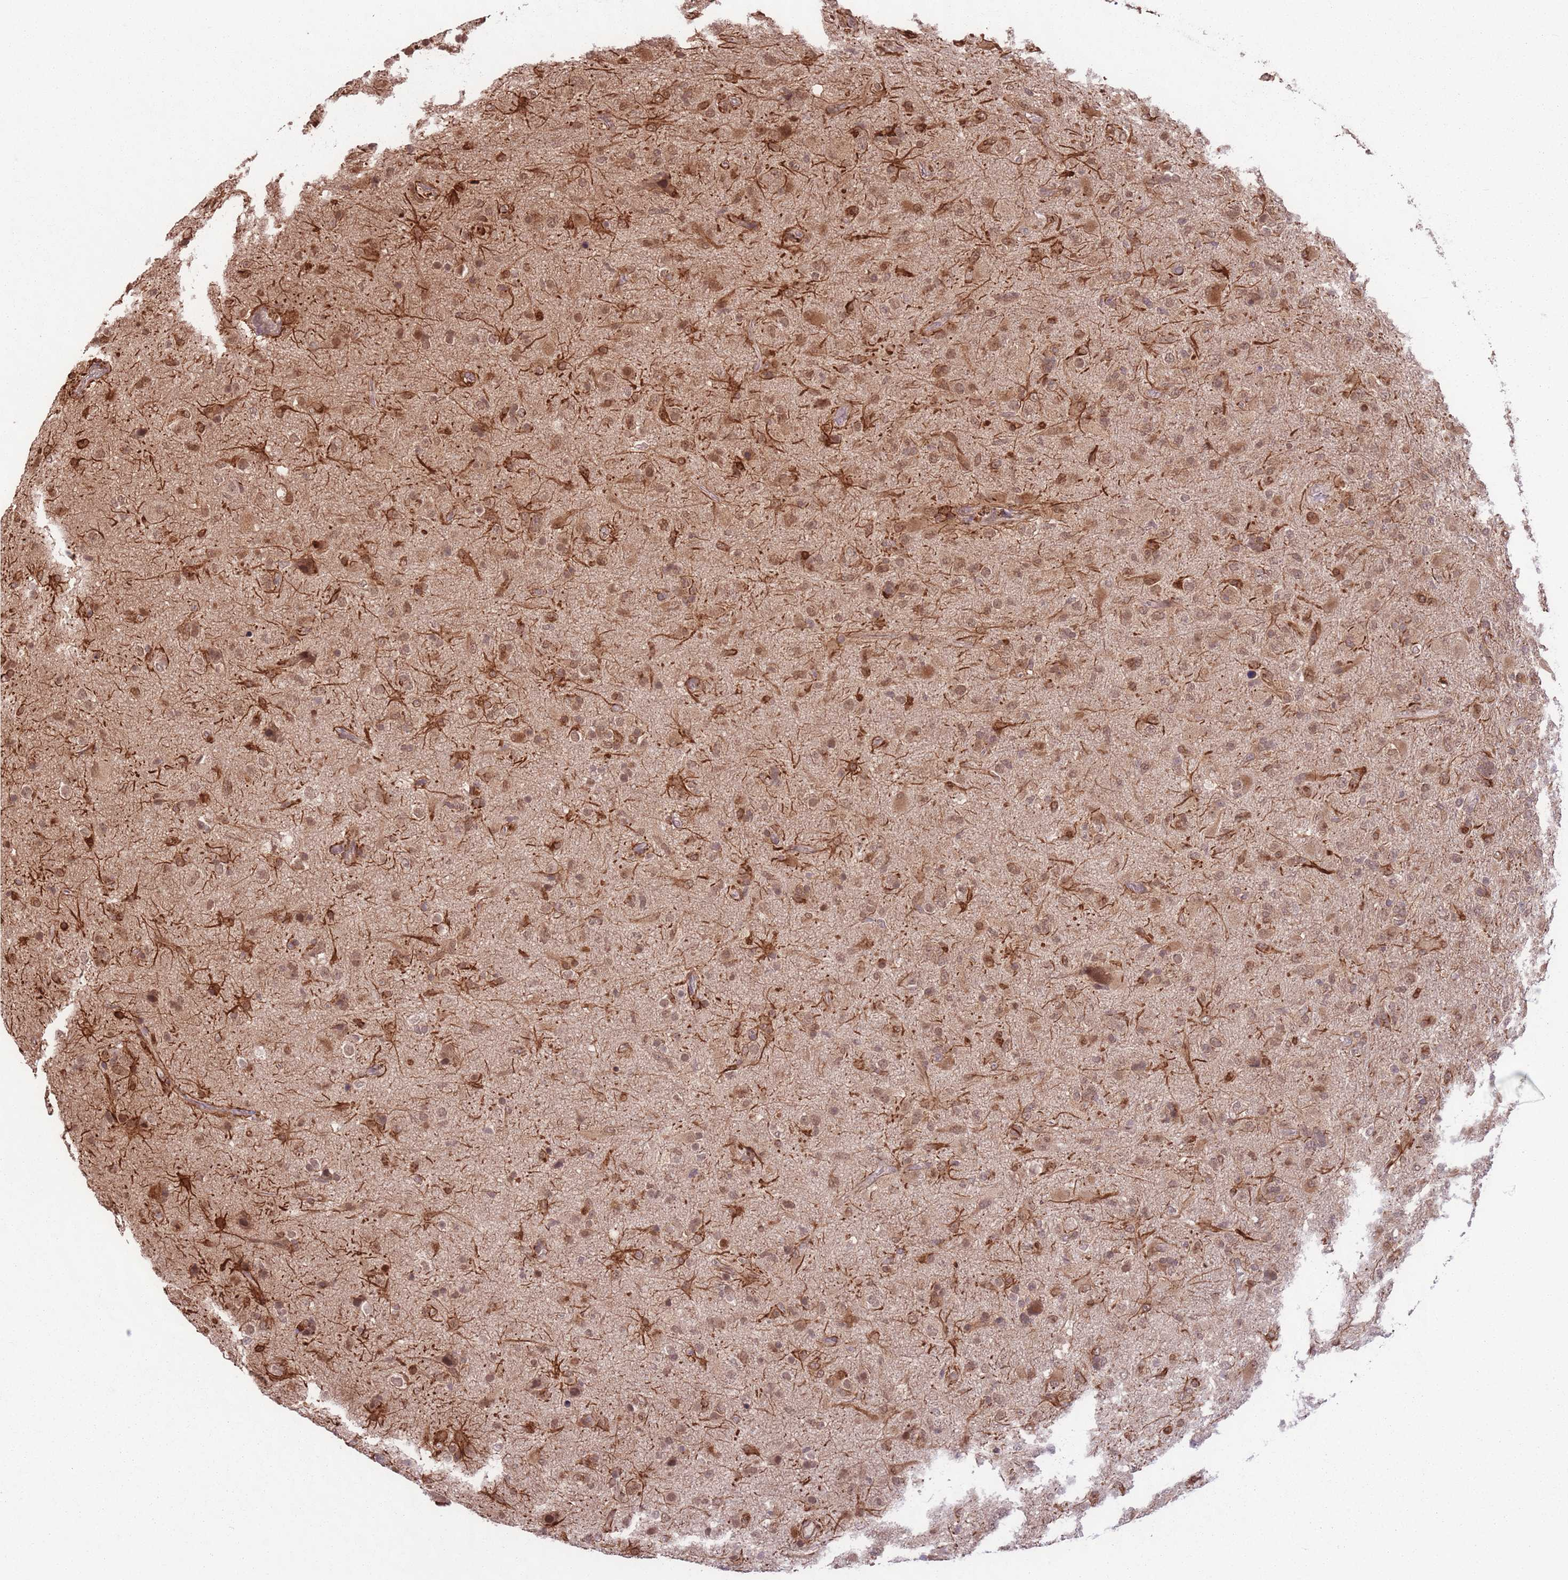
{"staining": {"intensity": "moderate", "quantity": ">75%", "location": "cytoplasmic/membranous,nuclear"}, "tissue": "glioma", "cell_type": "Tumor cells", "image_type": "cancer", "snomed": [{"axis": "morphology", "description": "Glioma, malignant, Low grade"}, {"axis": "topography", "description": "Brain"}], "caption": "Glioma was stained to show a protein in brown. There is medium levels of moderate cytoplasmic/membranous and nuclear positivity in approximately >75% of tumor cells. The protein of interest is shown in brown color, while the nuclei are stained blue.", "gene": "CCDC154", "patient": {"sex": "male", "age": 65}}